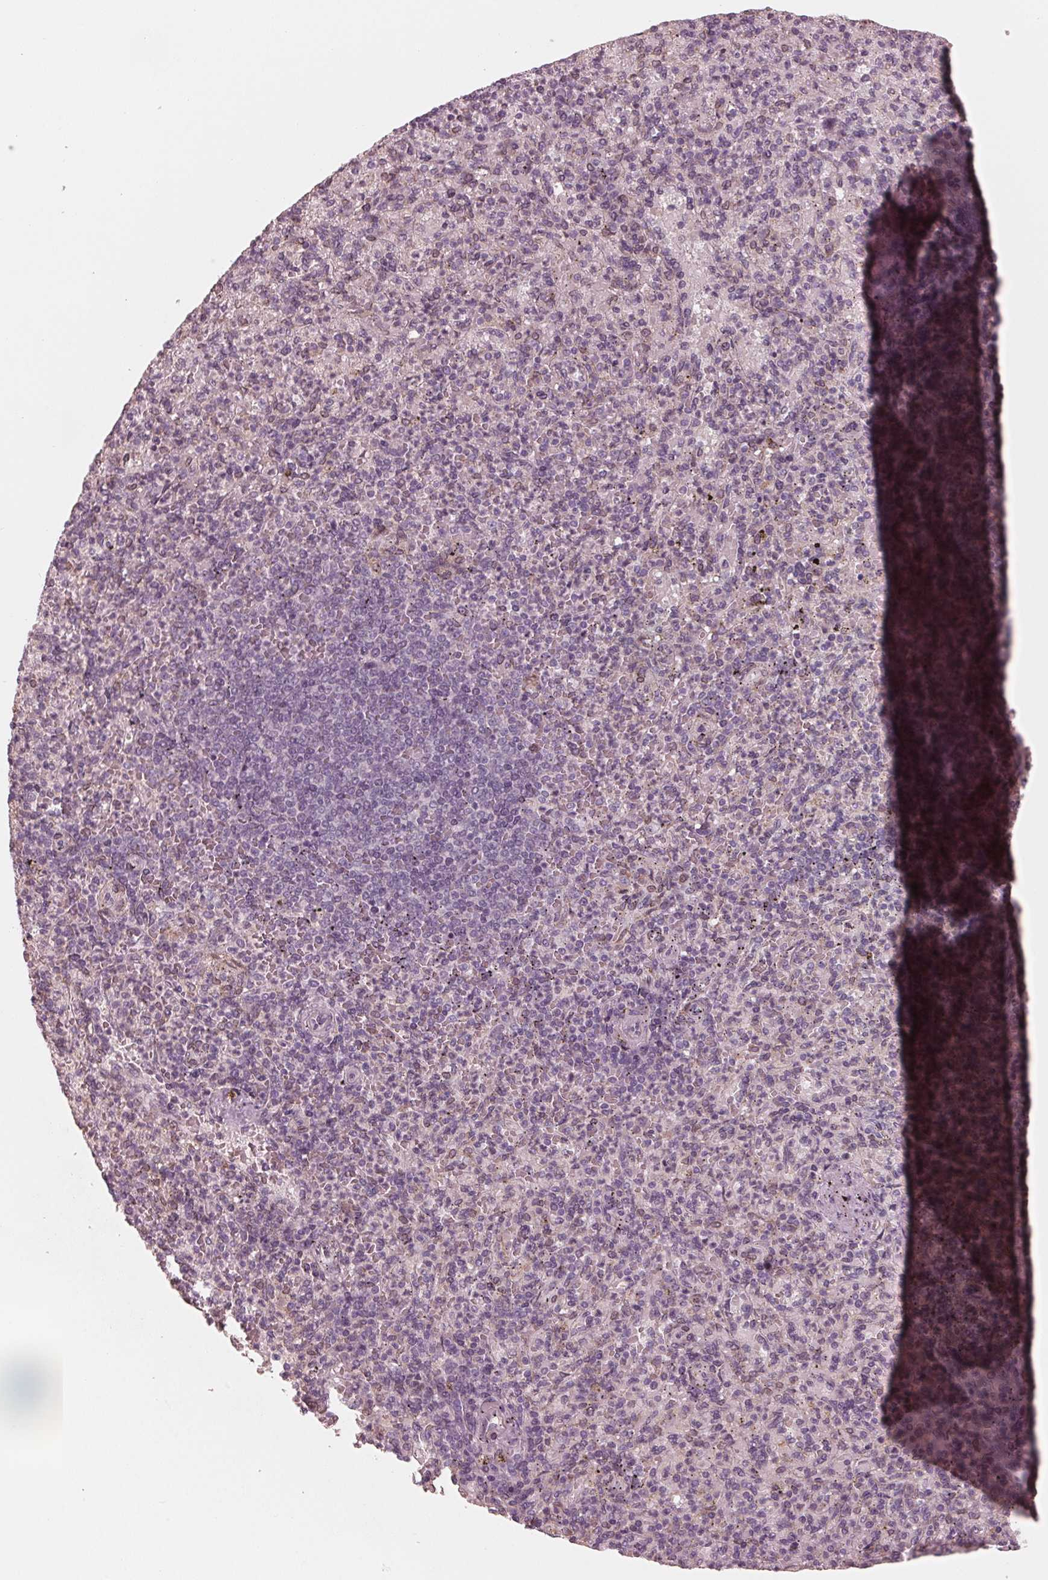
{"staining": {"intensity": "moderate", "quantity": "25%-75%", "location": "cytoplasmic/membranous"}, "tissue": "spleen", "cell_type": "Cells in red pulp", "image_type": "normal", "snomed": [{"axis": "morphology", "description": "Normal tissue, NOS"}, {"axis": "topography", "description": "Spleen"}], "caption": "A medium amount of moderate cytoplasmic/membranous staining is present in approximately 25%-75% of cells in red pulp in unremarkable spleen. The staining was performed using DAB to visualize the protein expression in brown, while the nuclei were stained in blue with hematoxylin (Magnification: 20x).", "gene": "IKBIP", "patient": {"sex": "female", "age": 74}}